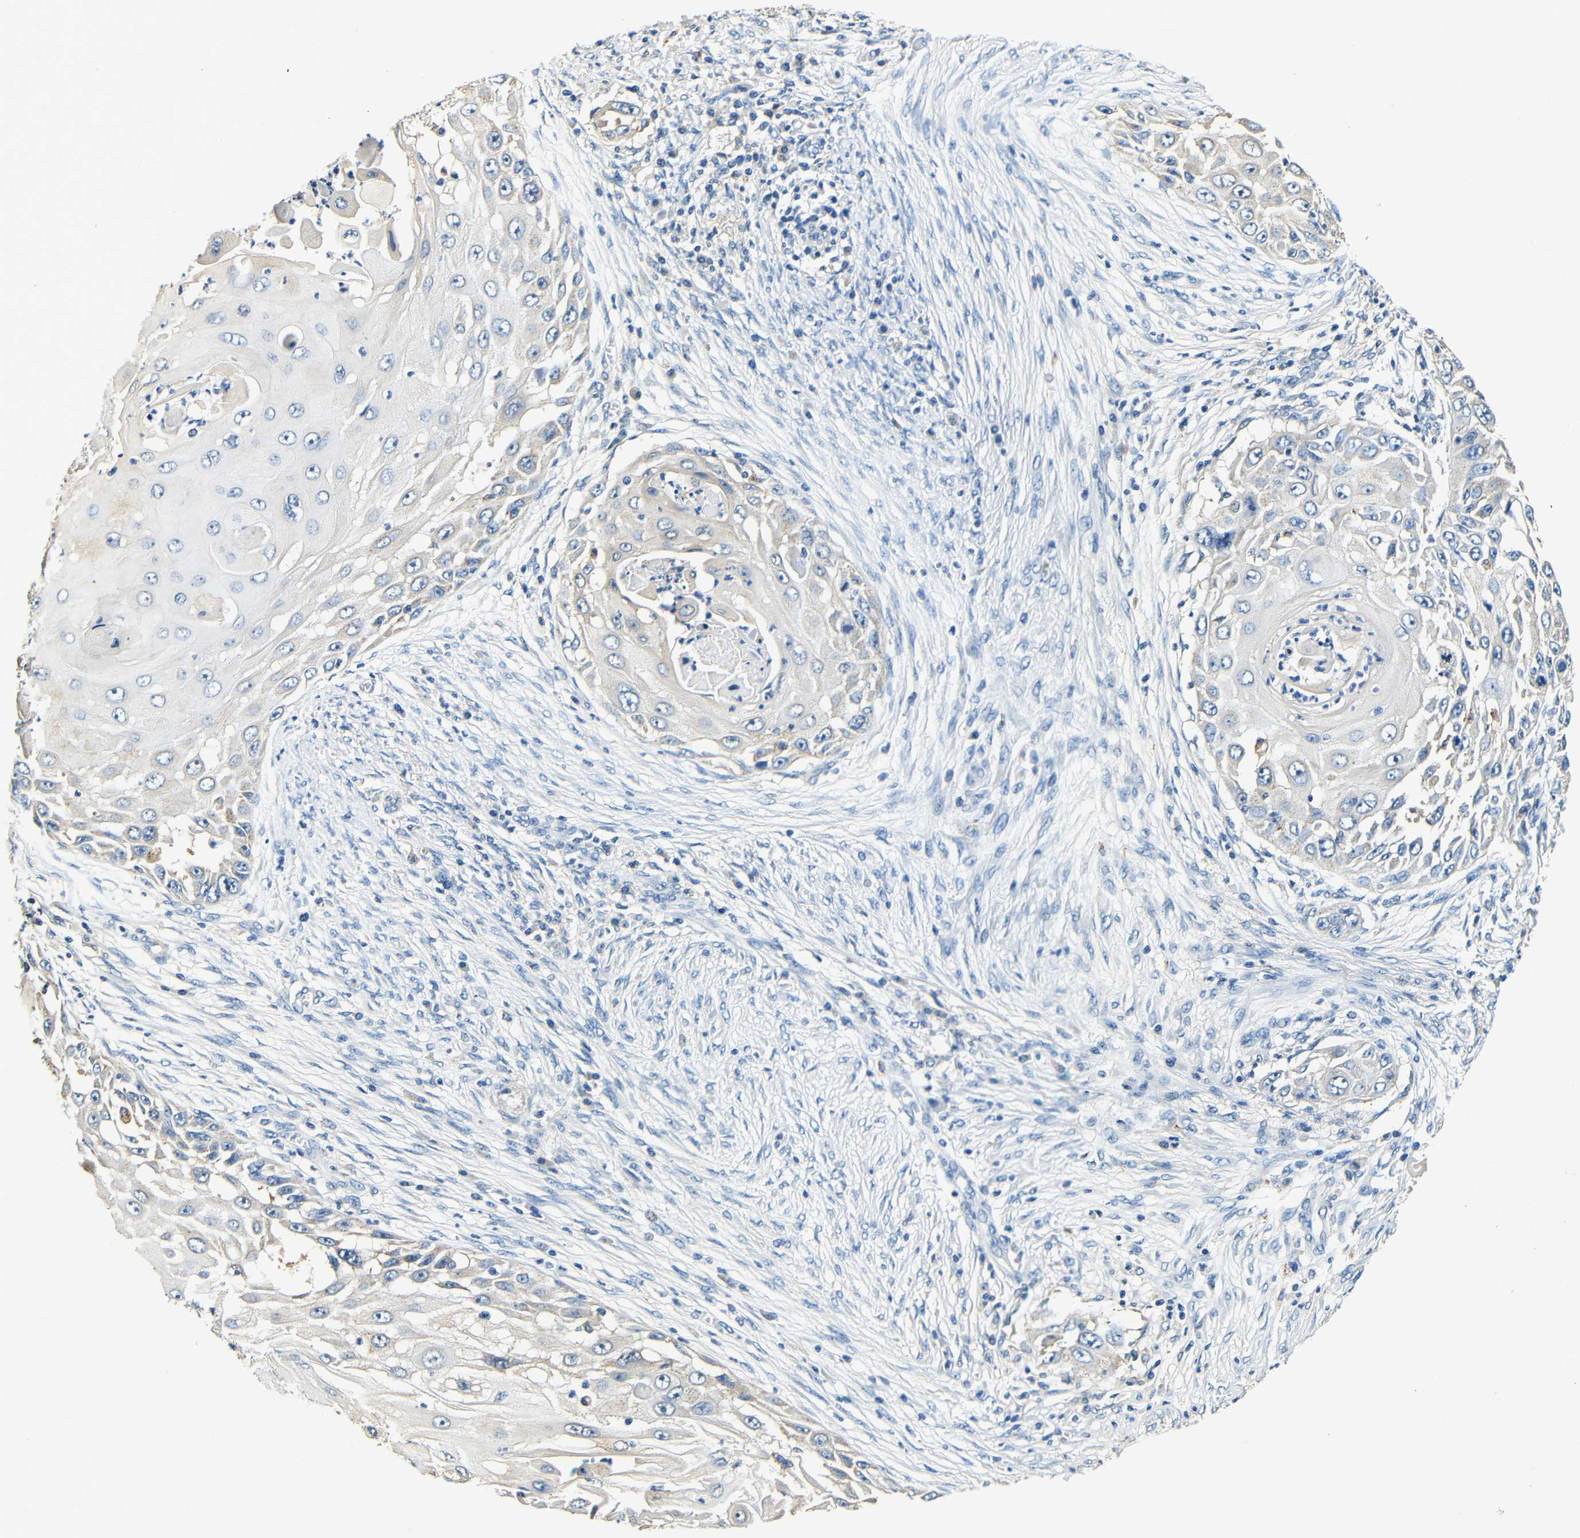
{"staining": {"intensity": "negative", "quantity": "none", "location": "none"}, "tissue": "skin cancer", "cell_type": "Tumor cells", "image_type": "cancer", "snomed": [{"axis": "morphology", "description": "Squamous cell carcinoma, NOS"}, {"axis": "topography", "description": "Skin"}], "caption": "This micrograph is of skin cancer (squamous cell carcinoma) stained with immunohistochemistry to label a protein in brown with the nuclei are counter-stained blue. There is no expression in tumor cells.", "gene": "FMO5", "patient": {"sex": "female", "age": 44}}